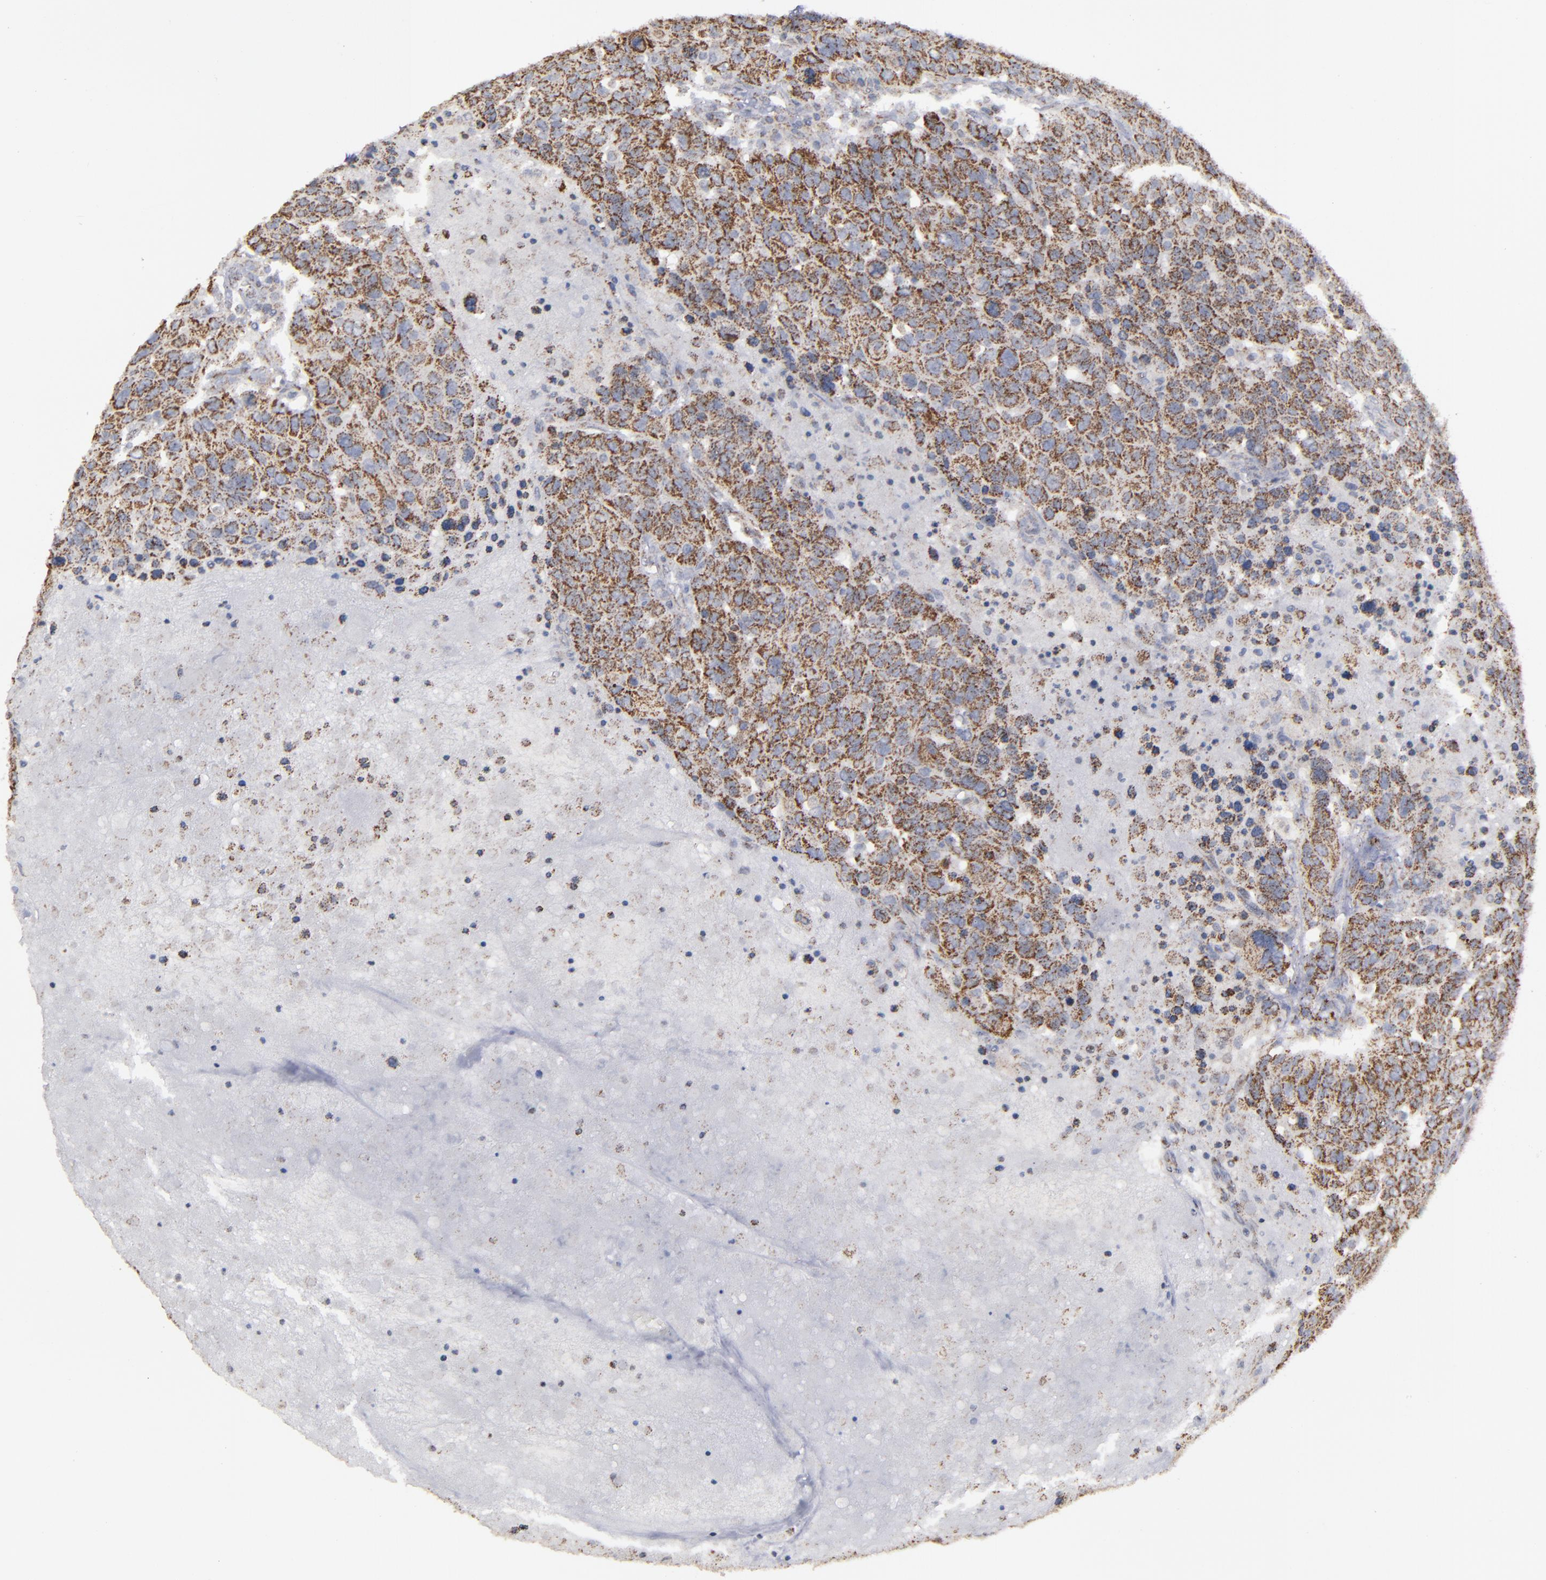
{"staining": {"intensity": "strong", "quantity": ">75%", "location": "cytoplasmic/membranous"}, "tissue": "breast cancer", "cell_type": "Tumor cells", "image_type": "cancer", "snomed": [{"axis": "morphology", "description": "Duct carcinoma"}, {"axis": "topography", "description": "Breast"}], "caption": "Human breast cancer (invasive ductal carcinoma) stained for a protein (brown) shows strong cytoplasmic/membranous positive expression in approximately >75% of tumor cells.", "gene": "MYOM2", "patient": {"sex": "female", "age": 37}}